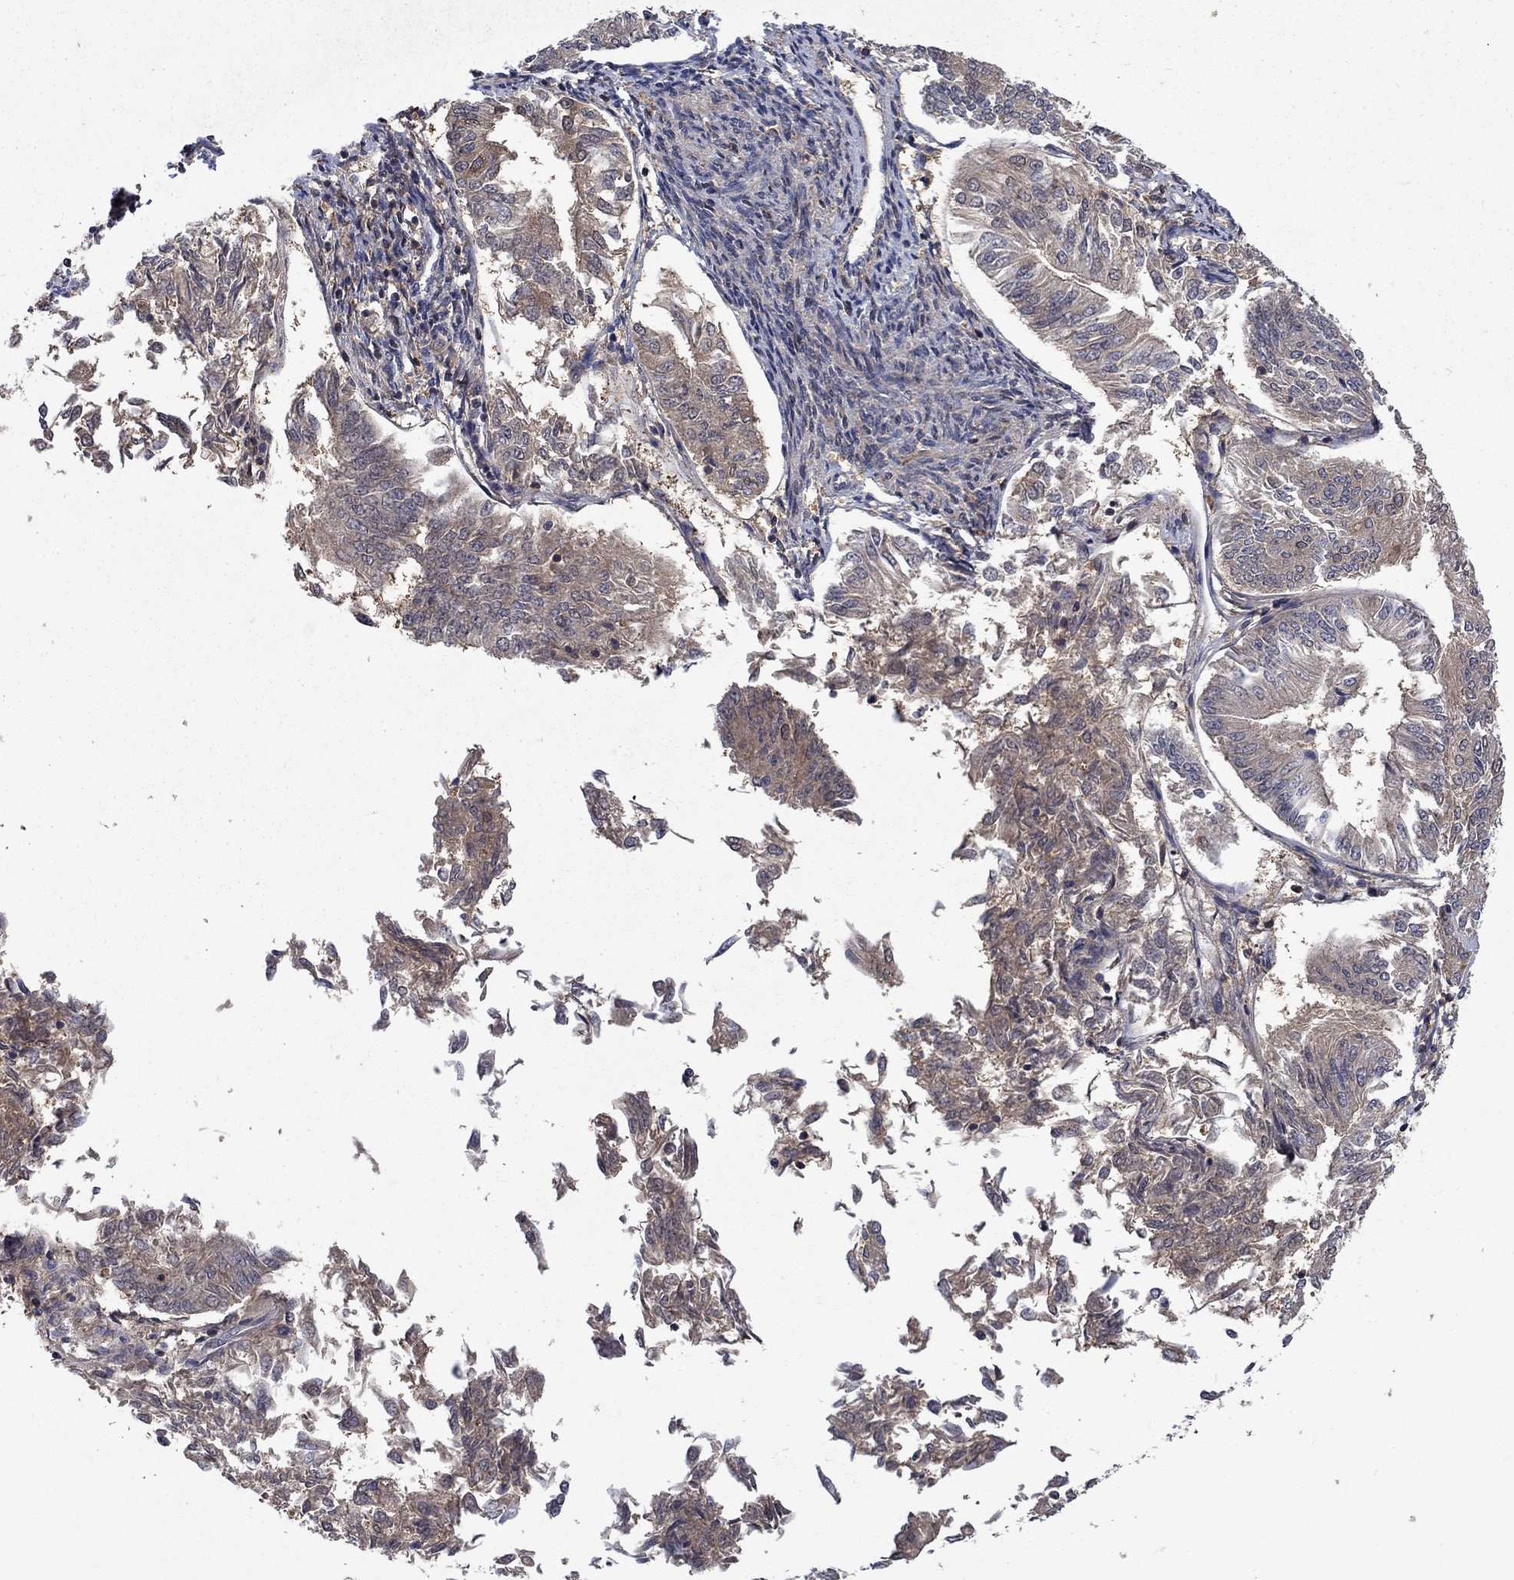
{"staining": {"intensity": "weak", "quantity": "<25%", "location": "cytoplasmic/membranous"}, "tissue": "endometrial cancer", "cell_type": "Tumor cells", "image_type": "cancer", "snomed": [{"axis": "morphology", "description": "Adenocarcinoma, NOS"}, {"axis": "topography", "description": "Endometrium"}], "caption": "Protein analysis of endometrial cancer demonstrates no significant staining in tumor cells.", "gene": "IAH1", "patient": {"sex": "female", "age": 58}}